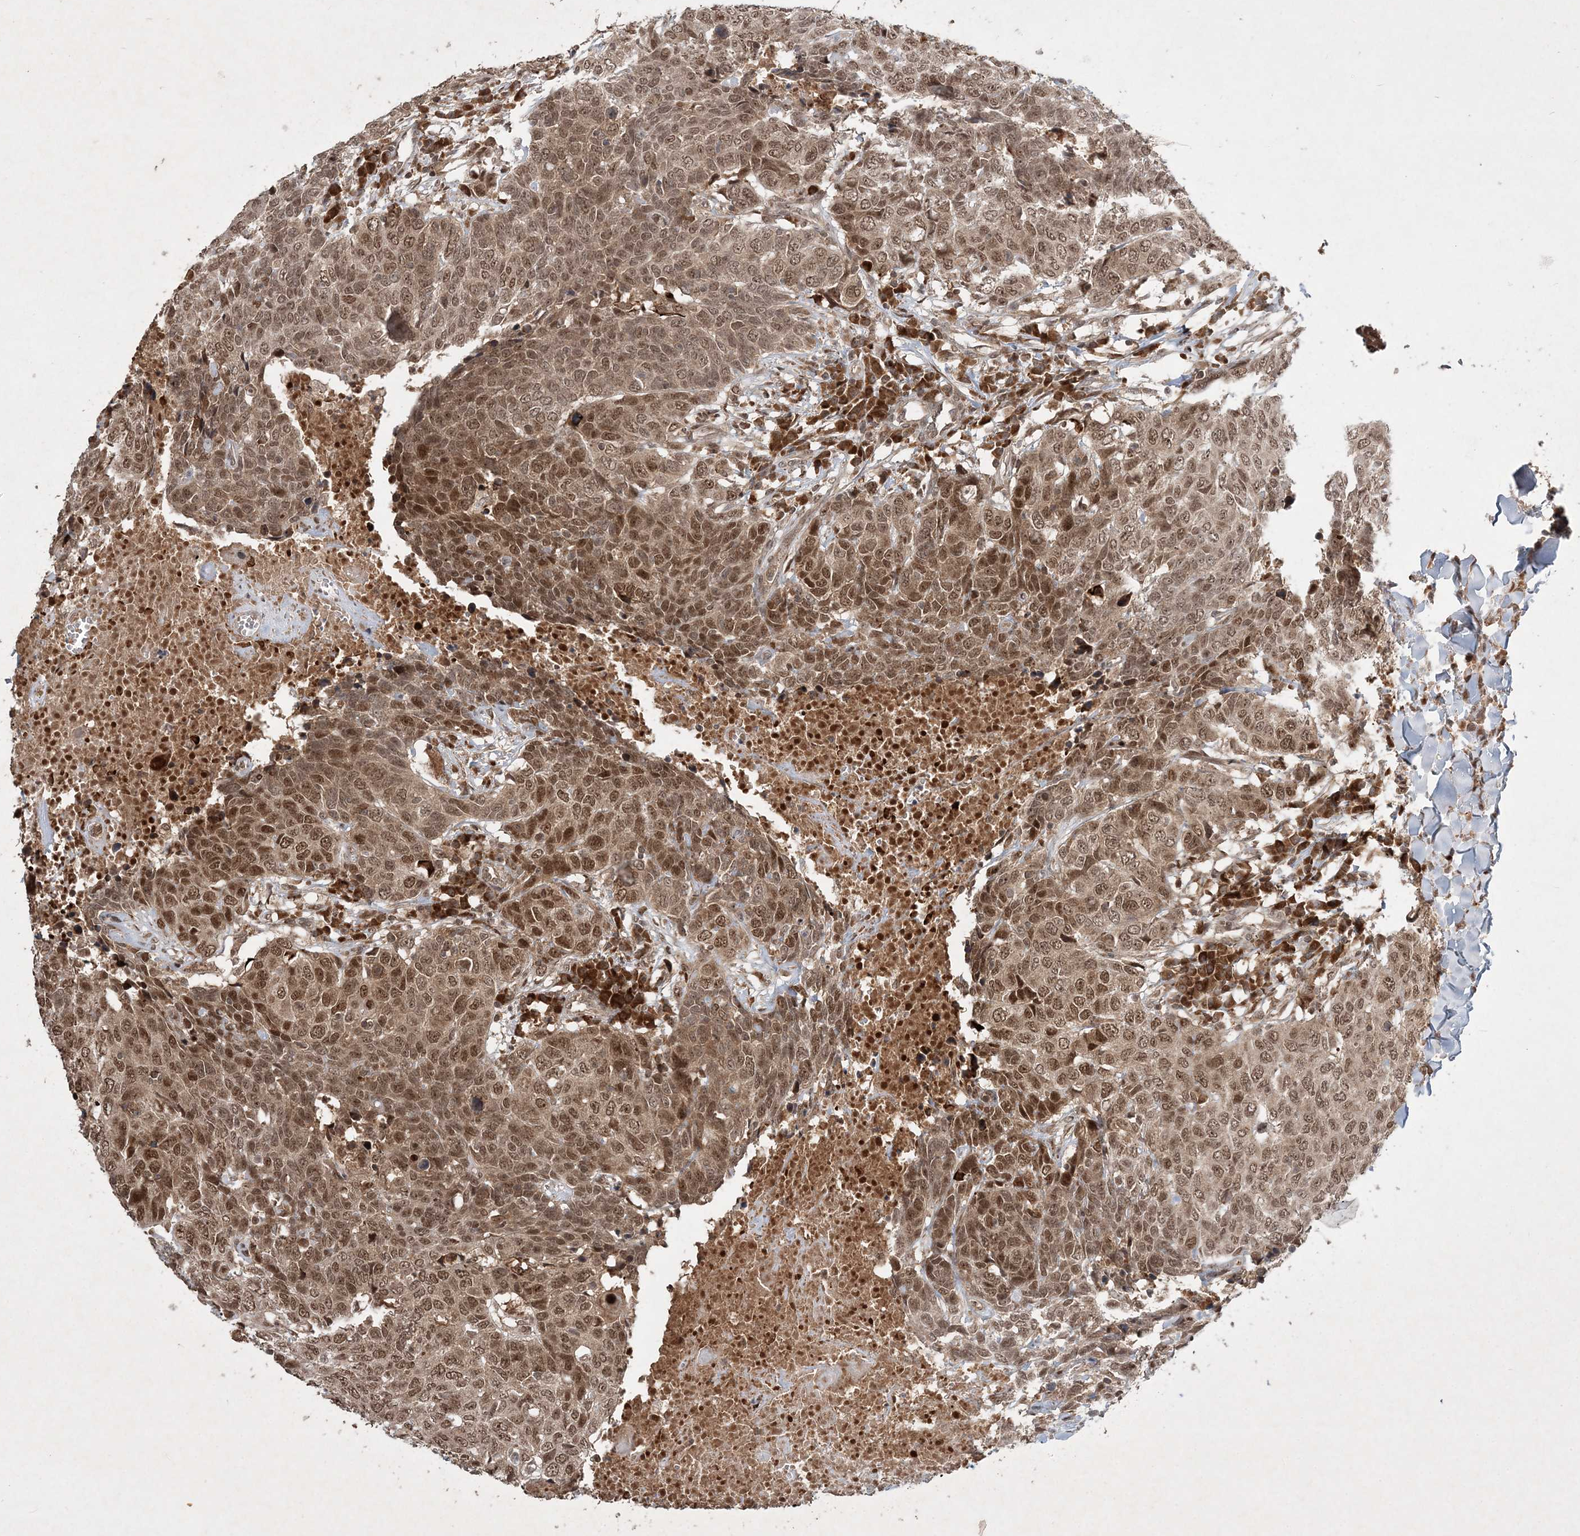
{"staining": {"intensity": "moderate", "quantity": ">75%", "location": "nuclear"}, "tissue": "head and neck cancer", "cell_type": "Tumor cells", "image_type": "cancer", "snomed": [{"axis": "morphology", "description": "Squamous cell carcinoma, NOS"}, {"axis": "topography", "description": "Head-Neck"}], "caption": "DAB immunohistochemical staining of human head and neck squamous cell carcinoma demonstrates moderate nuclear protein expression in approximately >75% of tumor cells.", "gene": "UBR3", "patient": {"sex": "male", "age": 66}}